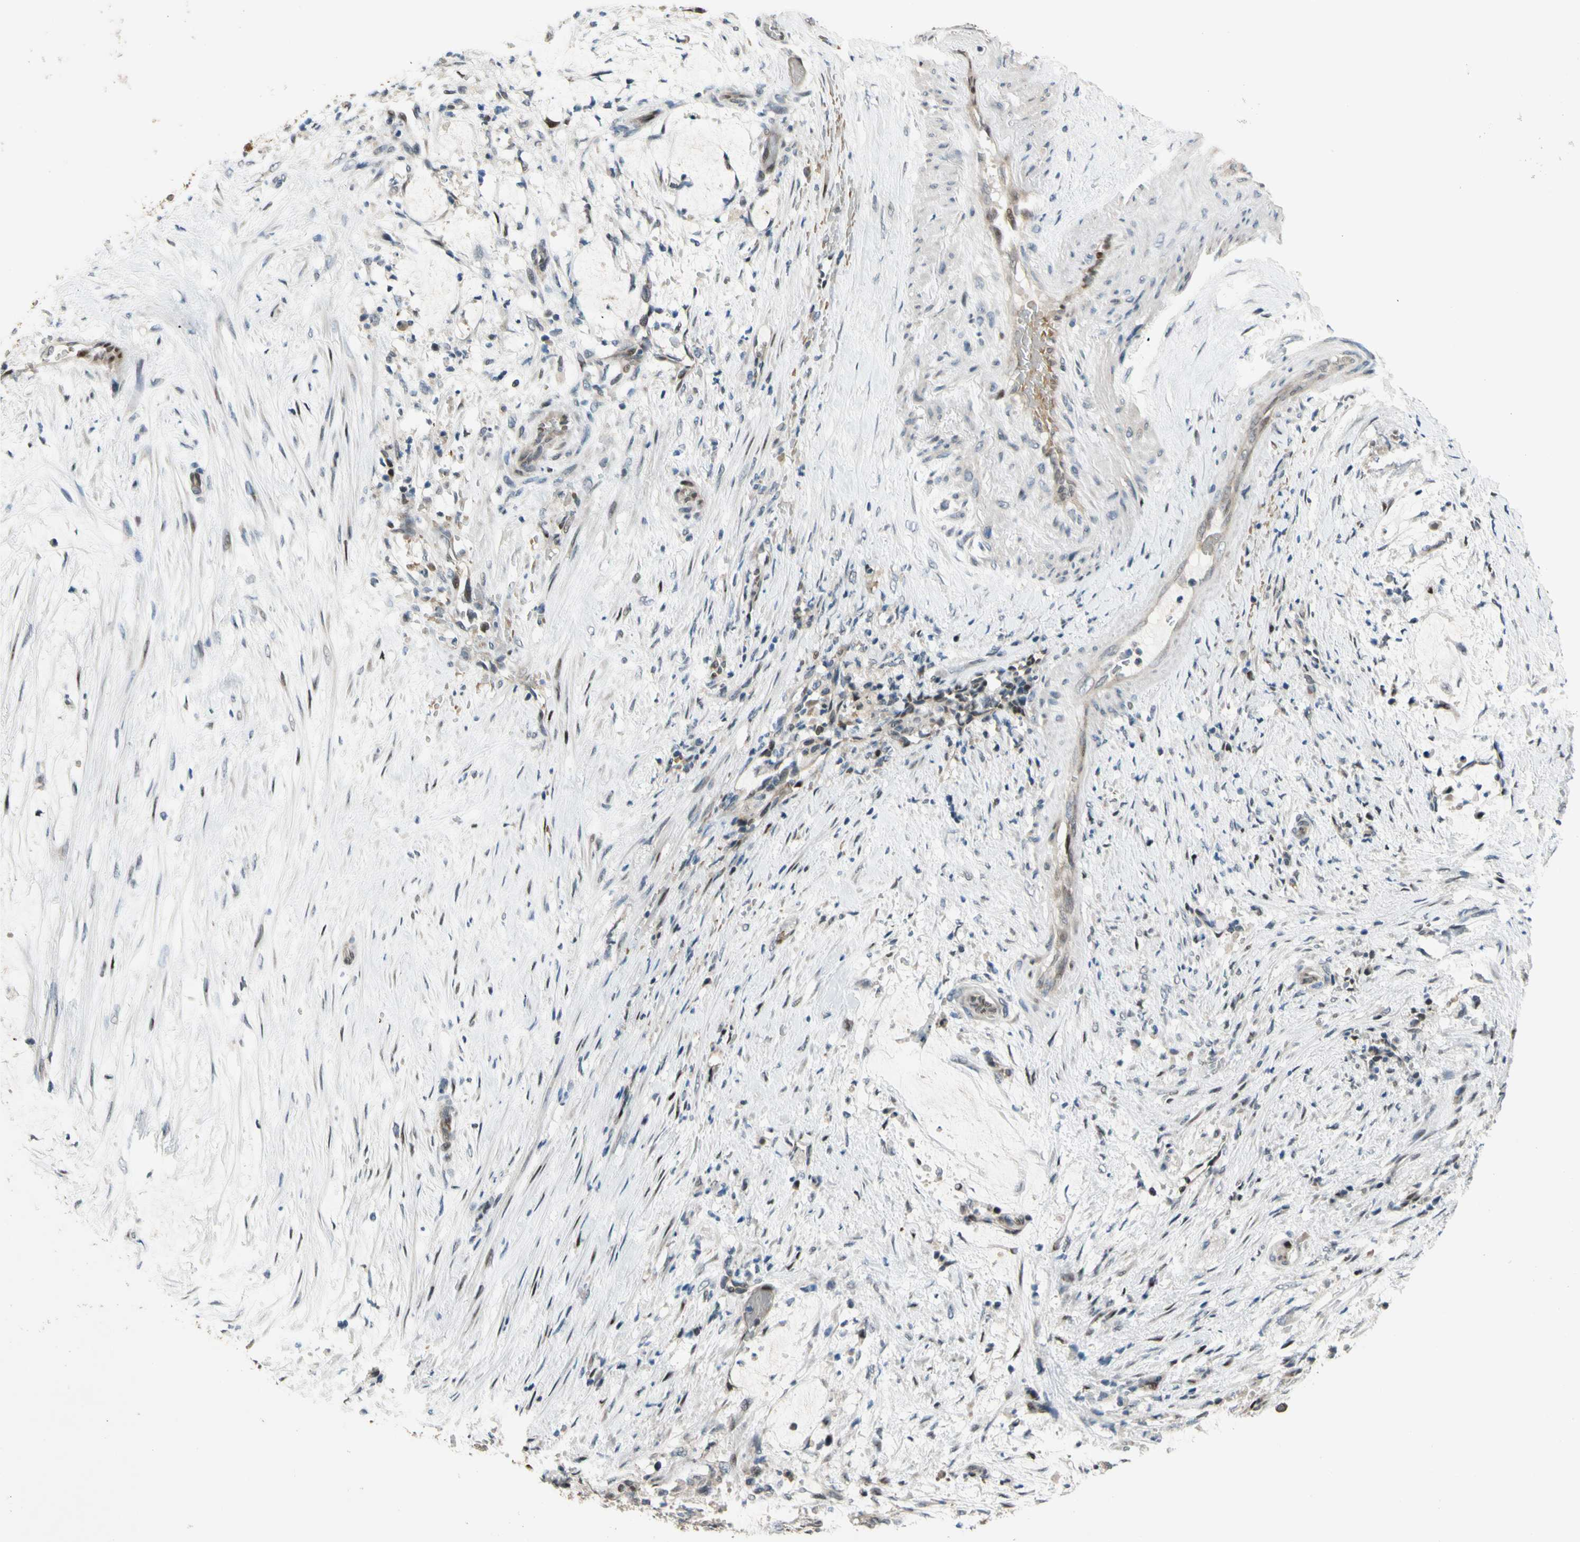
{"staining": {"intensity": "moderate", "quantity": "25%-75%", "location": "nuclear"}, "tissue": "liver cancer", "cell_type": "Tumor cells", "image_type": "cancer", "snomed": [{"axis": "morphology", "description": "Cholangiocarcinoma"}, {"axis": "topography", "description": "Liver"}], "caption": "Protein analysis of cholangiocarcinoma (liver) tissue shows moderate nuclear expression in about 25%-75% of tumor cells. Using DAB (brown) and hematoxylin (blue) stains, captured at high magnification using brightfield microscopy.", "gene": "ZNF184", "patient": {"sex": "female", "age": 73}}